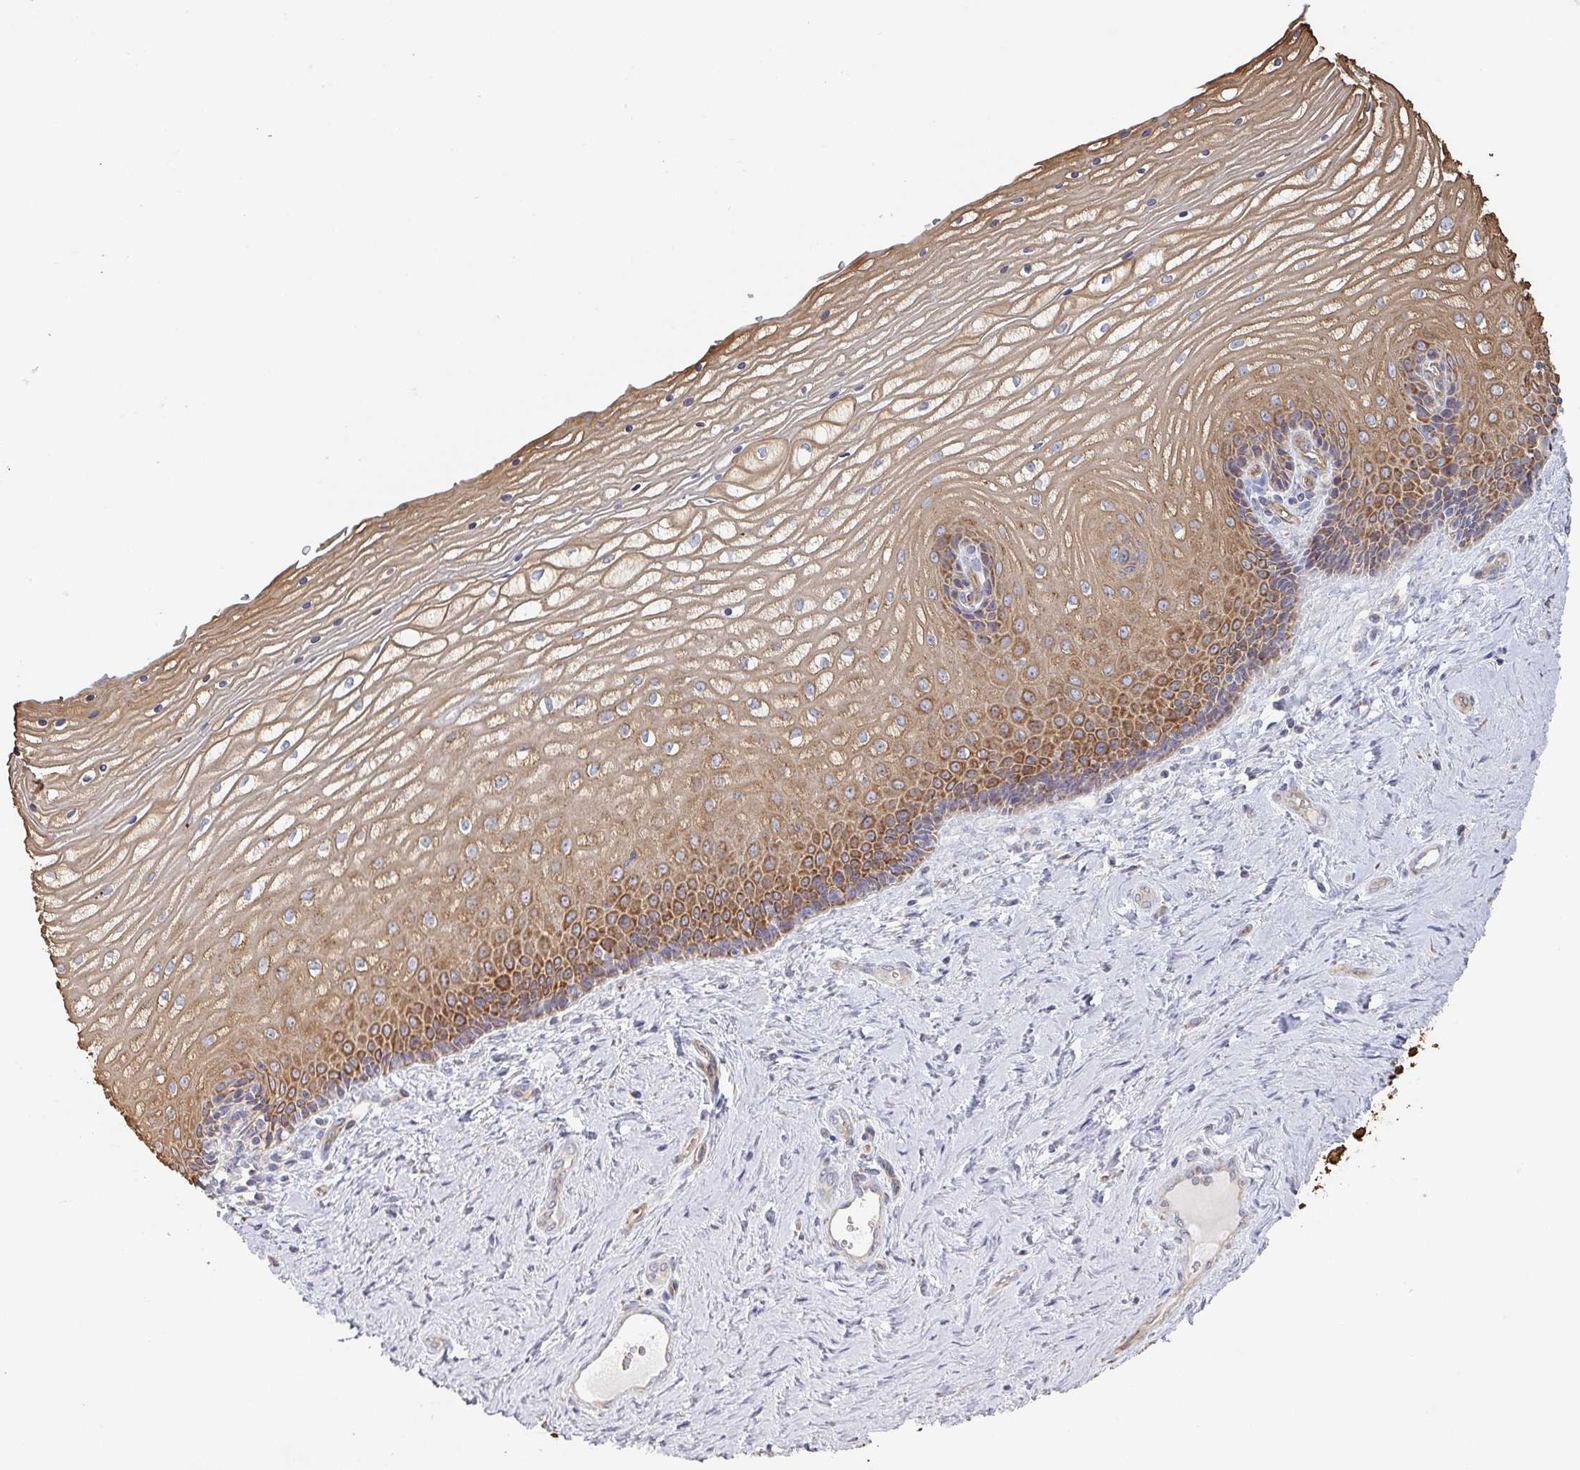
{"staining": {"intensity": "strong", "quantity": ">75%", "location": "cytoplasmic/membranous"}, "tissue": "vagina", "cell_type": "Squamous epithelial cells", "image_type": "normal", "snomed": [{"axis": "morphology", "description": "Normal tissue, NOS"}, {"axis": "topography", "description": "Vagina"}], "caption": "Squamous epithelial cells reveal strong cytoplasmic/membranous staining in about >75% of cells in benign vagina. (Stains: DAB in brown, nuclei in blue, Microscopy: brightfield microscopy at high magnification).", "gene": "ZNF526", "patient": {"sex": "female", "age": 45}}